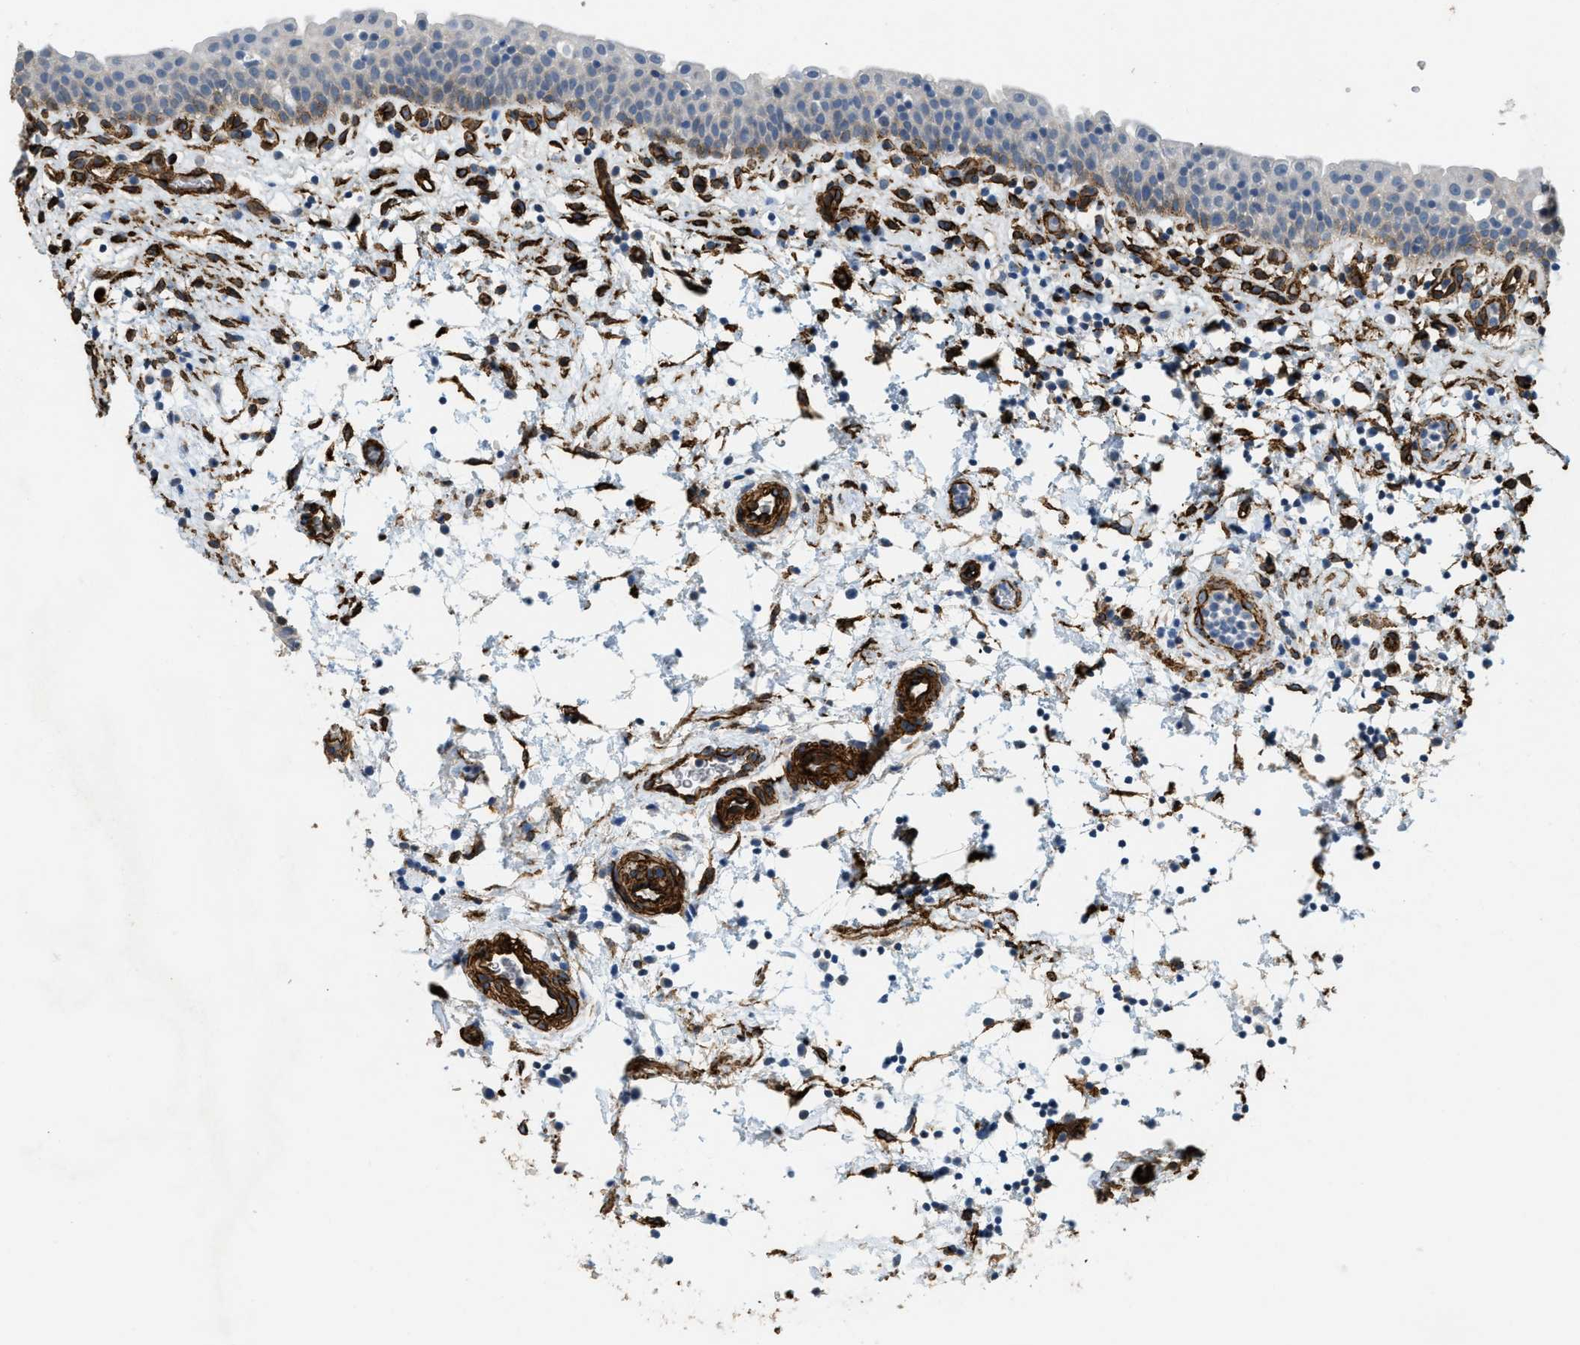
{"staining": {"intensity": "moderate", "quantity": "<25%", "location": "cytoplasmic/membranous"}, "tissue": "urinary bladder", "cell_type": "Urothelial cells", "image_type": "normal", "snomed": [{"axis": "morphology", "description": "Normal tissue, NOS"}, {"axis": "topography", "description": "Urinary bladder"}], "caption": "Normal urinary bladder was stained to show a protein in brown. There is low levels of moderate cytoplasmic/membranous positivity in approximately <25% of urothelial cells.", "gene": "TMEM43", "patient": {"sex": "male", "age": 37}}